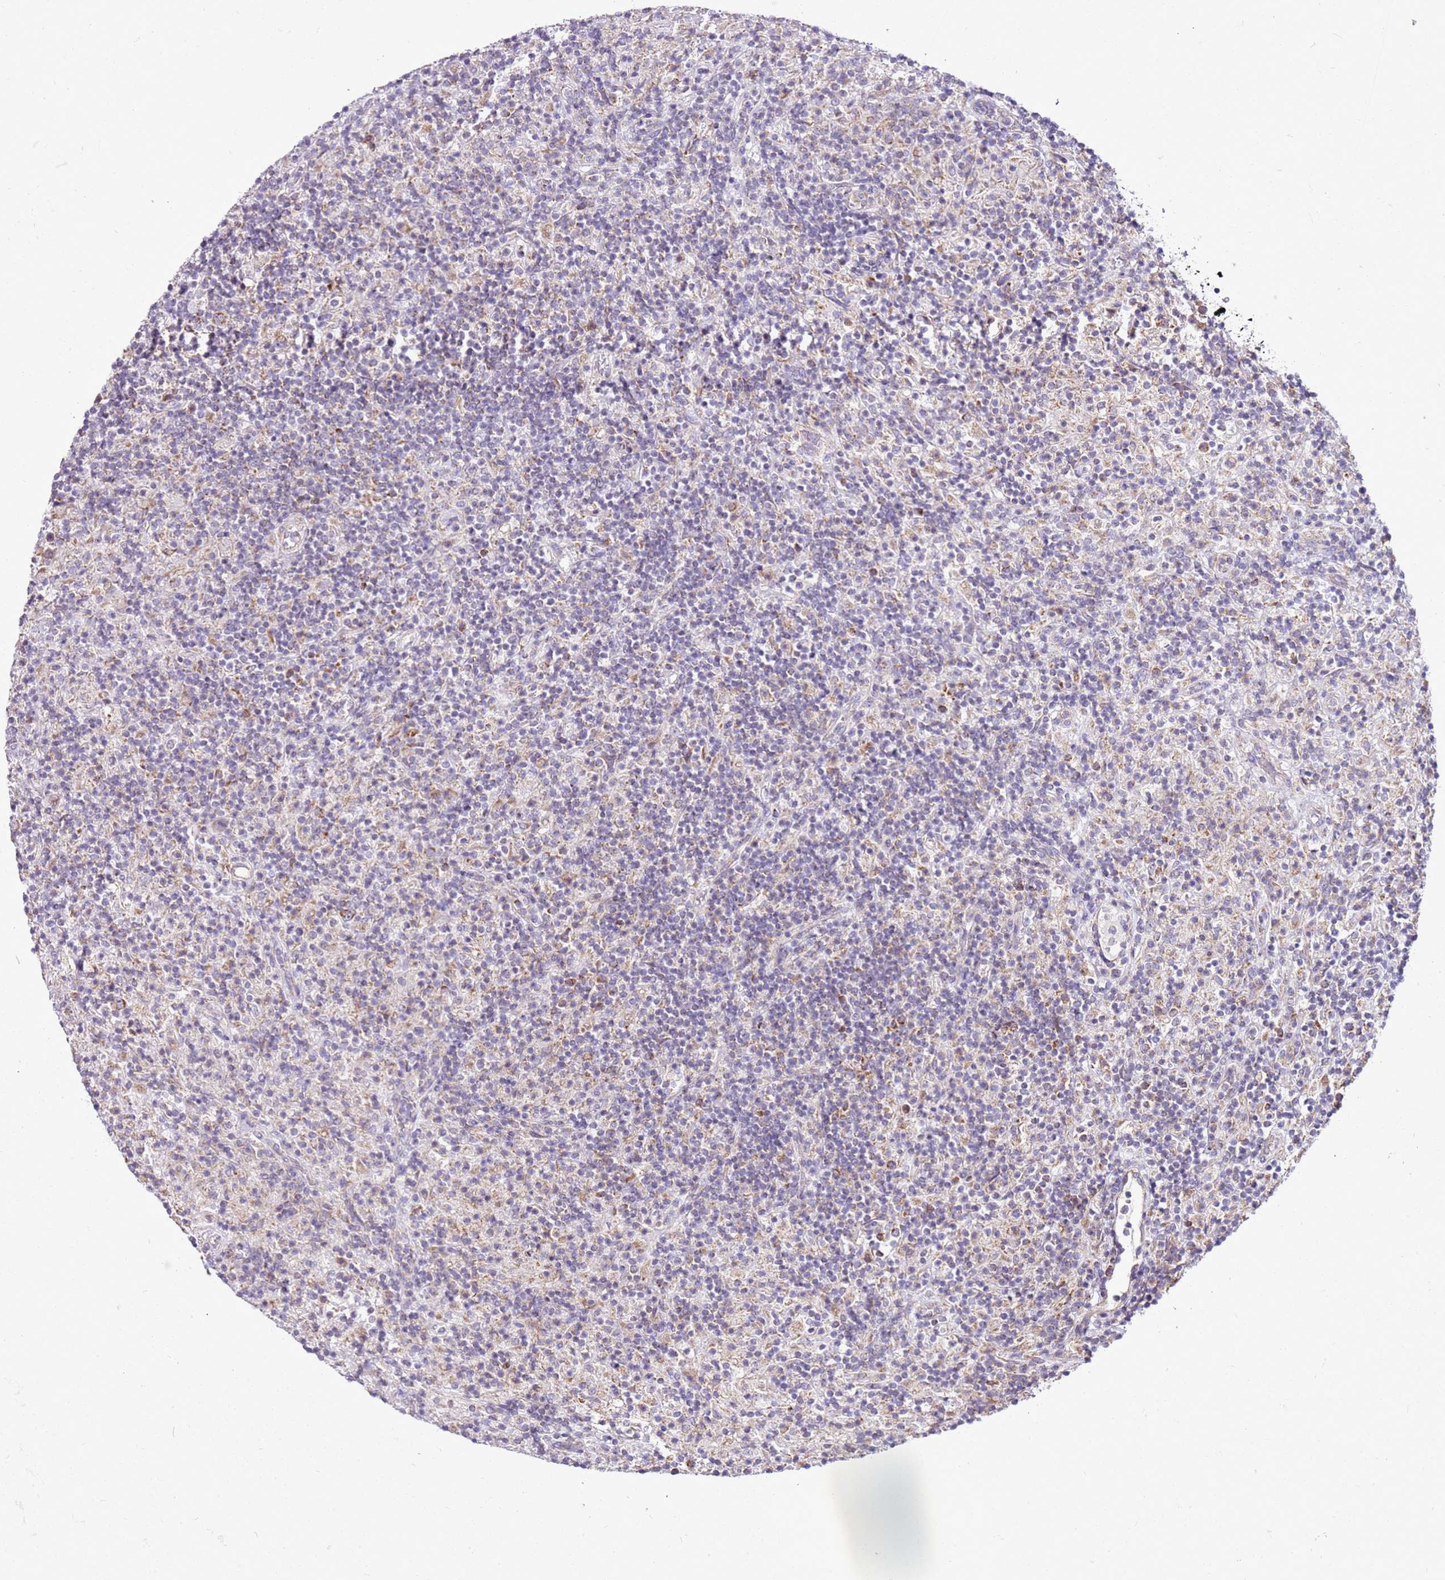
{"staining": {"intensity": "negative", "quantity": "none", "location": "none"}, "tissue": "lymphoma", "cell_type": "Tumor cells", "image_type": "cancer", "snomed": [{"axis": "morphology", "description": "Hodgkin's disease, NOS"}, {"axis": "topography", "description": "Lymph node"}], "caption": "Immunohistochemical staining of human Hodgkin's disease shows no significant positivity in tumor cells. Brightfield microscopy of IHC stained with DAB (brown) and hematoxylin (blue), captured at high magnification.", "gene": "MRPL36", "patient": {"sex": "male", "age": 70}}